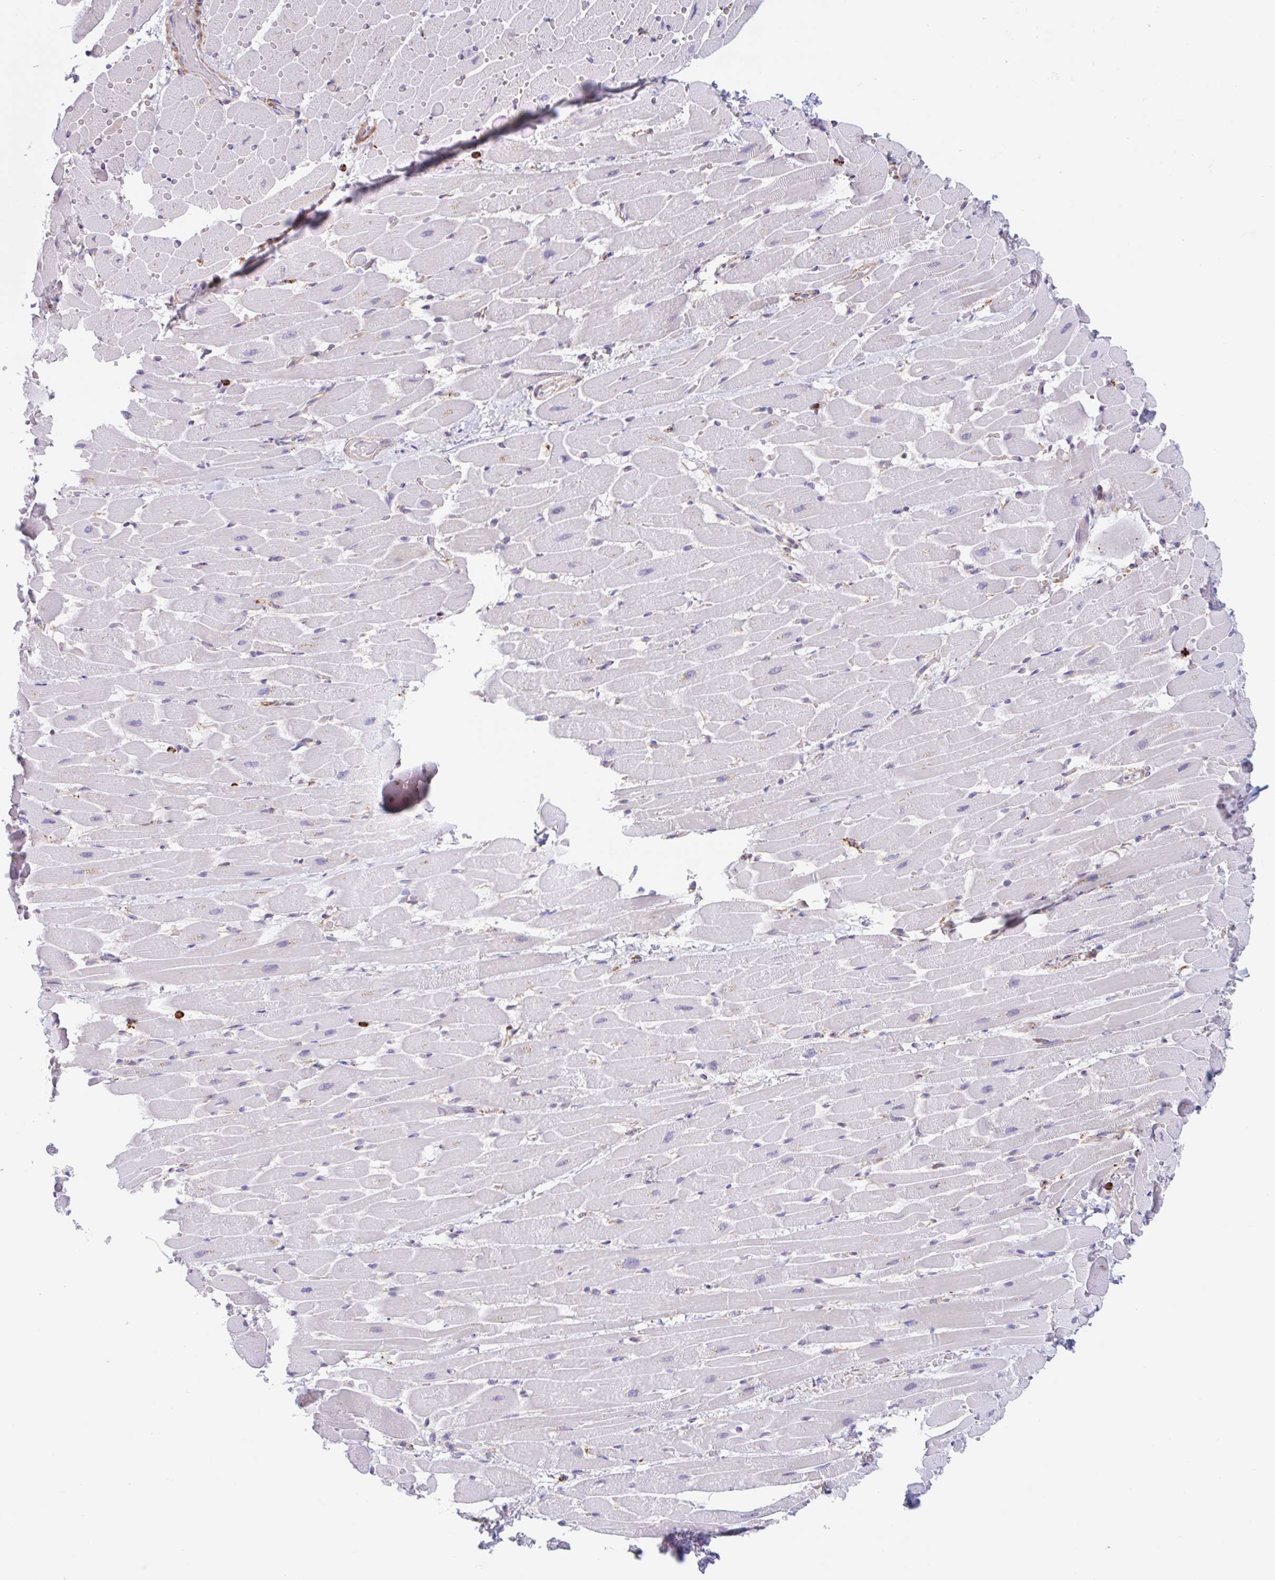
{"staining": {"intensity": "negative", "quantity": "none", "location": "none"}, "tissue": "heart muscle", "cell_type": "Cardiomyocytes", "image_type": "normal", "snomed": [{"axis": "morphology", "description": "Normal tissue, NOS"}, {"axis": "topography", "description": "Heart"}], "caption": "A high-resolution image shows IHC staining of benign heart muscle, which displays no significant positivity in cardiomyocytes. (DAB (3,3'-diaminobenzidine) immunohistochemistry, high magnification).", "gene": "EFHD1", "patient": {"sex": "male", "age": 37}}